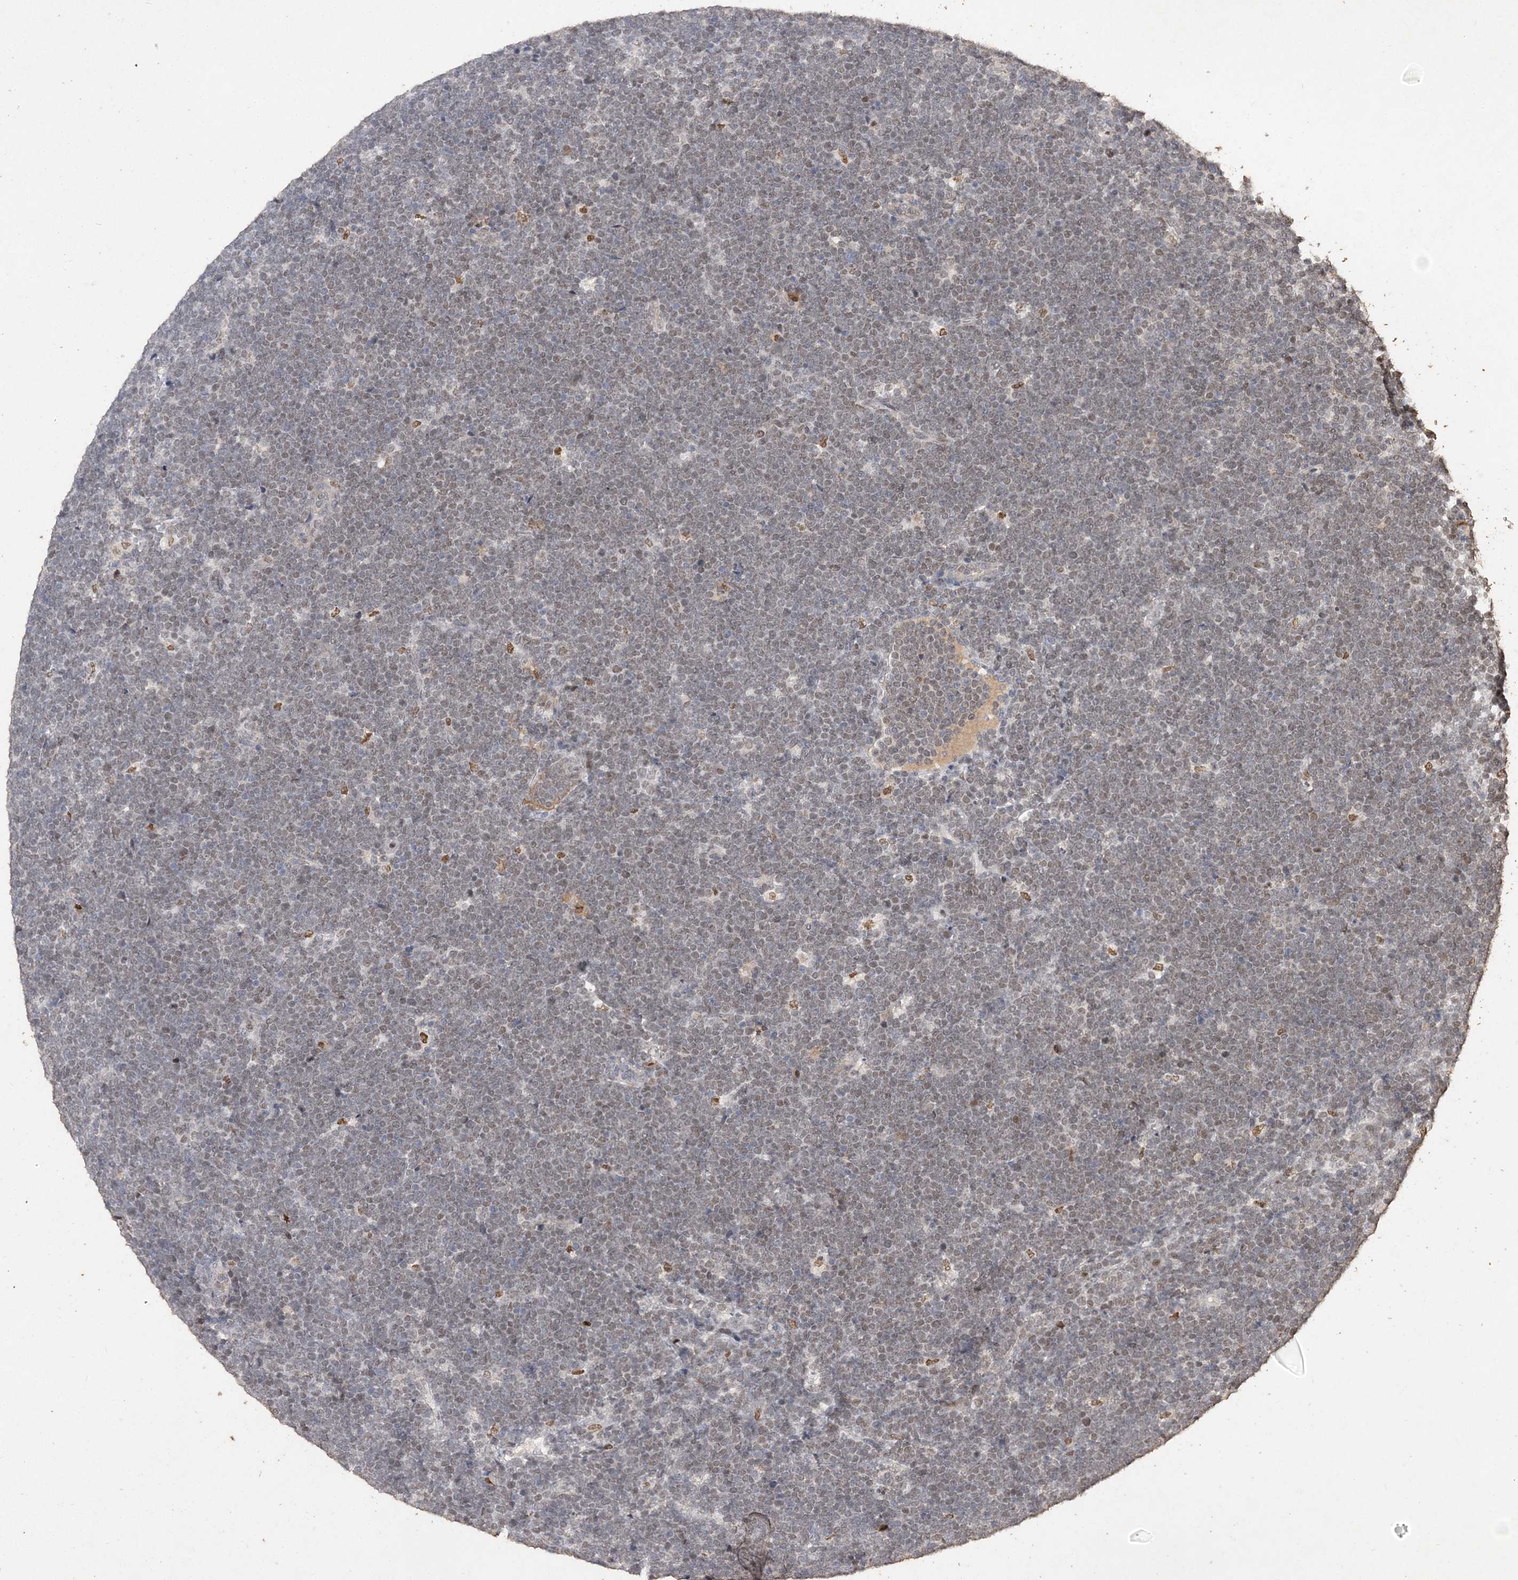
{"staining": {"intensity": "moderate", "quantity": "<25%", "location": "nuclear"}, "tissue": "lymphoma", "cell_type": "Tumor cells", "image_type": "cancer", "snomed": [{"axis": "morphology", "description": "Malignant lymphoma, non-Hodgkin's type, High grade"}, {"axis": "topography", "description": "Lymph node"}], "caption": "Immunohistochemical staining of human lymphoma shows low levels of moderate nuclear staining in approximately <25% of tumor cells. The protein is shown in brown color, while the nuclei are stained blue.", "gene": "C3orf38", "patient": {"sex": "male", "age": 13}}